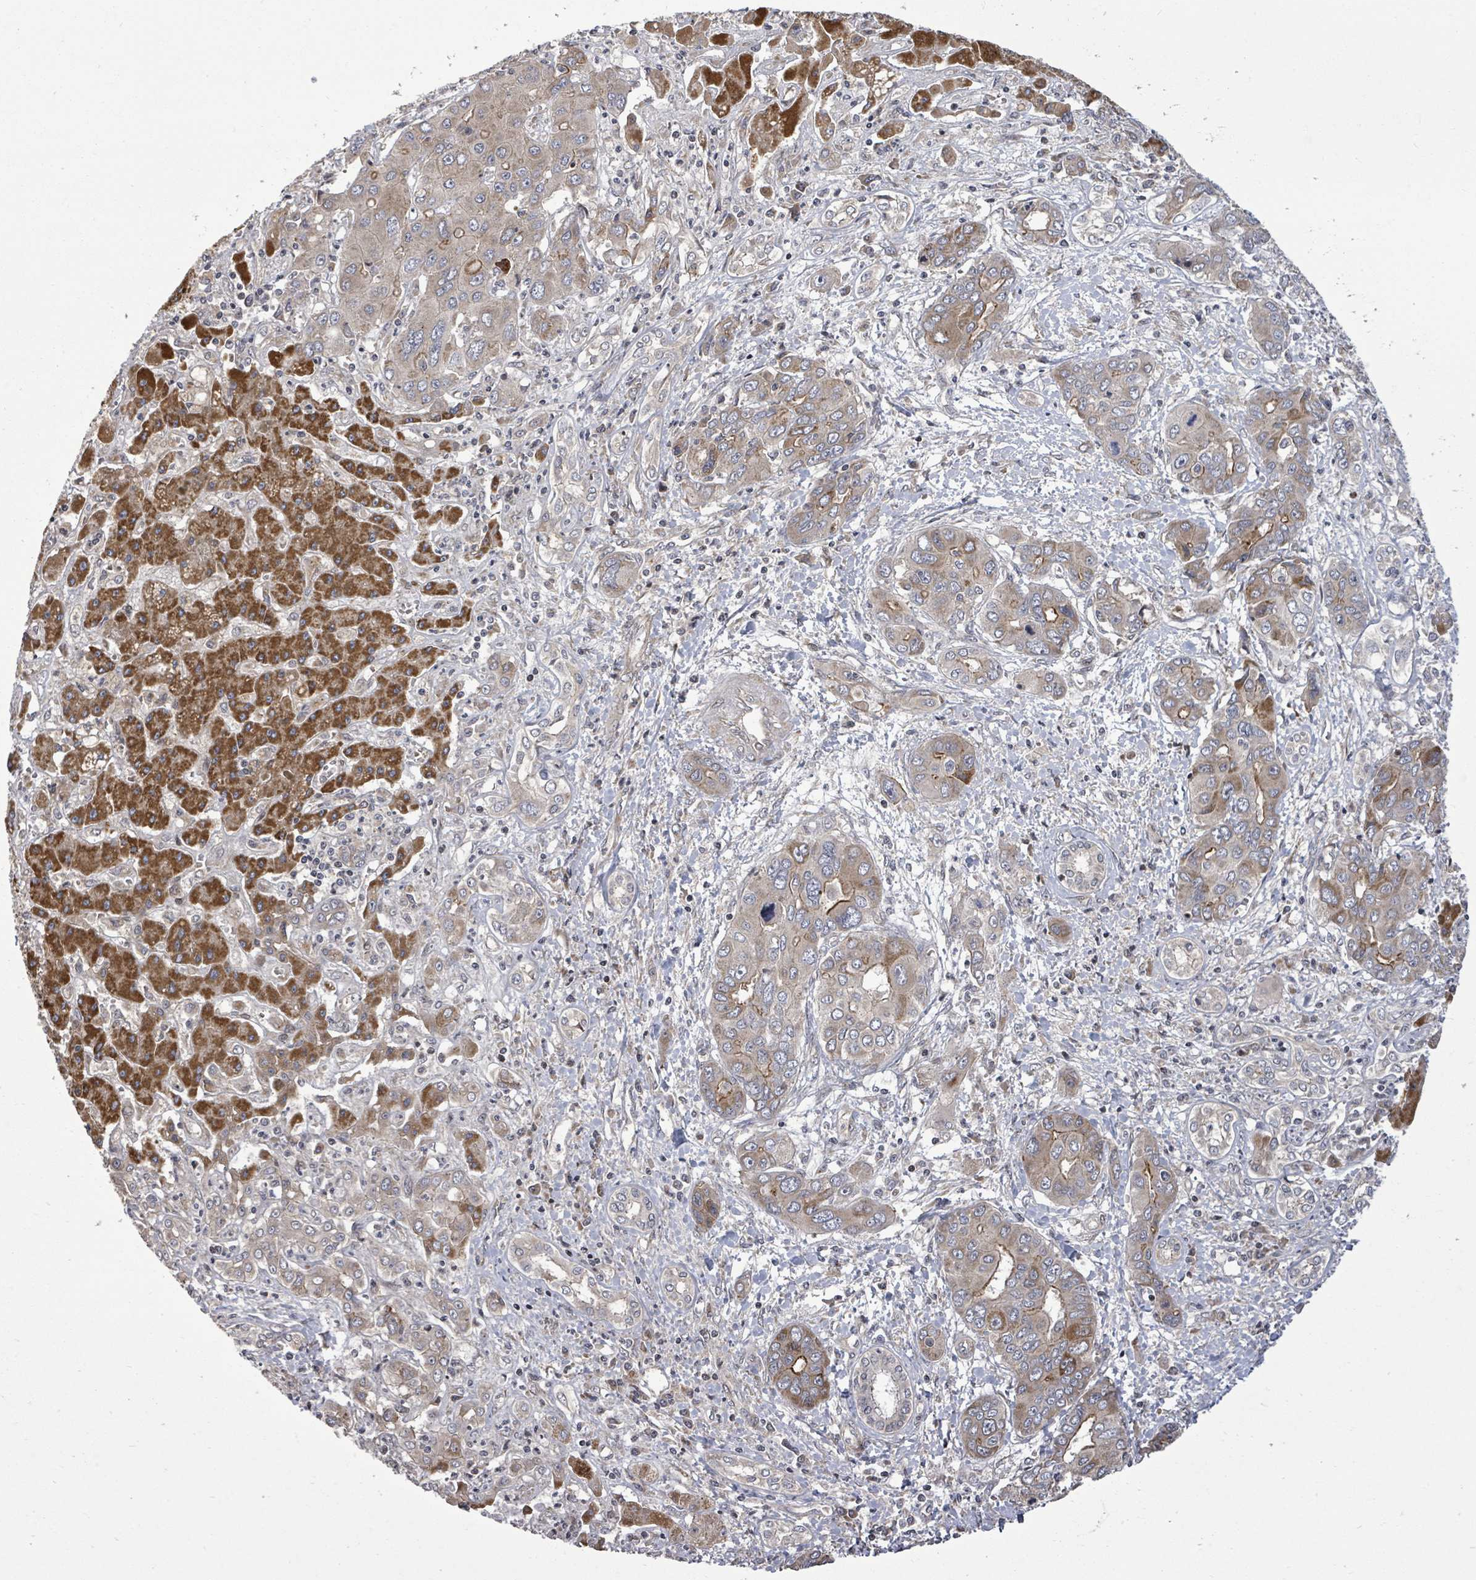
{"staining": {"intensity": "moderate", "quantity": "25%-75%", "location": "cytoplasmic/membranous"}, "tissue": "liver cancer", "cell_type": "Tumor cells", "image_type": "cancer", "snomed": [{"axis": "morphology", "description": "Cholangiocarcinoma"}, {"axis": "topography", "description": "Liver"}], "caption": "Immunohistochemical staining of human liver cancer displays medium levels of moderate cytoplasmic/membranous protein staining in about 25%-75% of tumor cells. The staining was performed using DAB, with brown indicating positive protein expression. Nuclei are stained blue with hematoxylin.", "gene": "KRTAP27-1", "patient": {"sex": "male", "age": 67}}